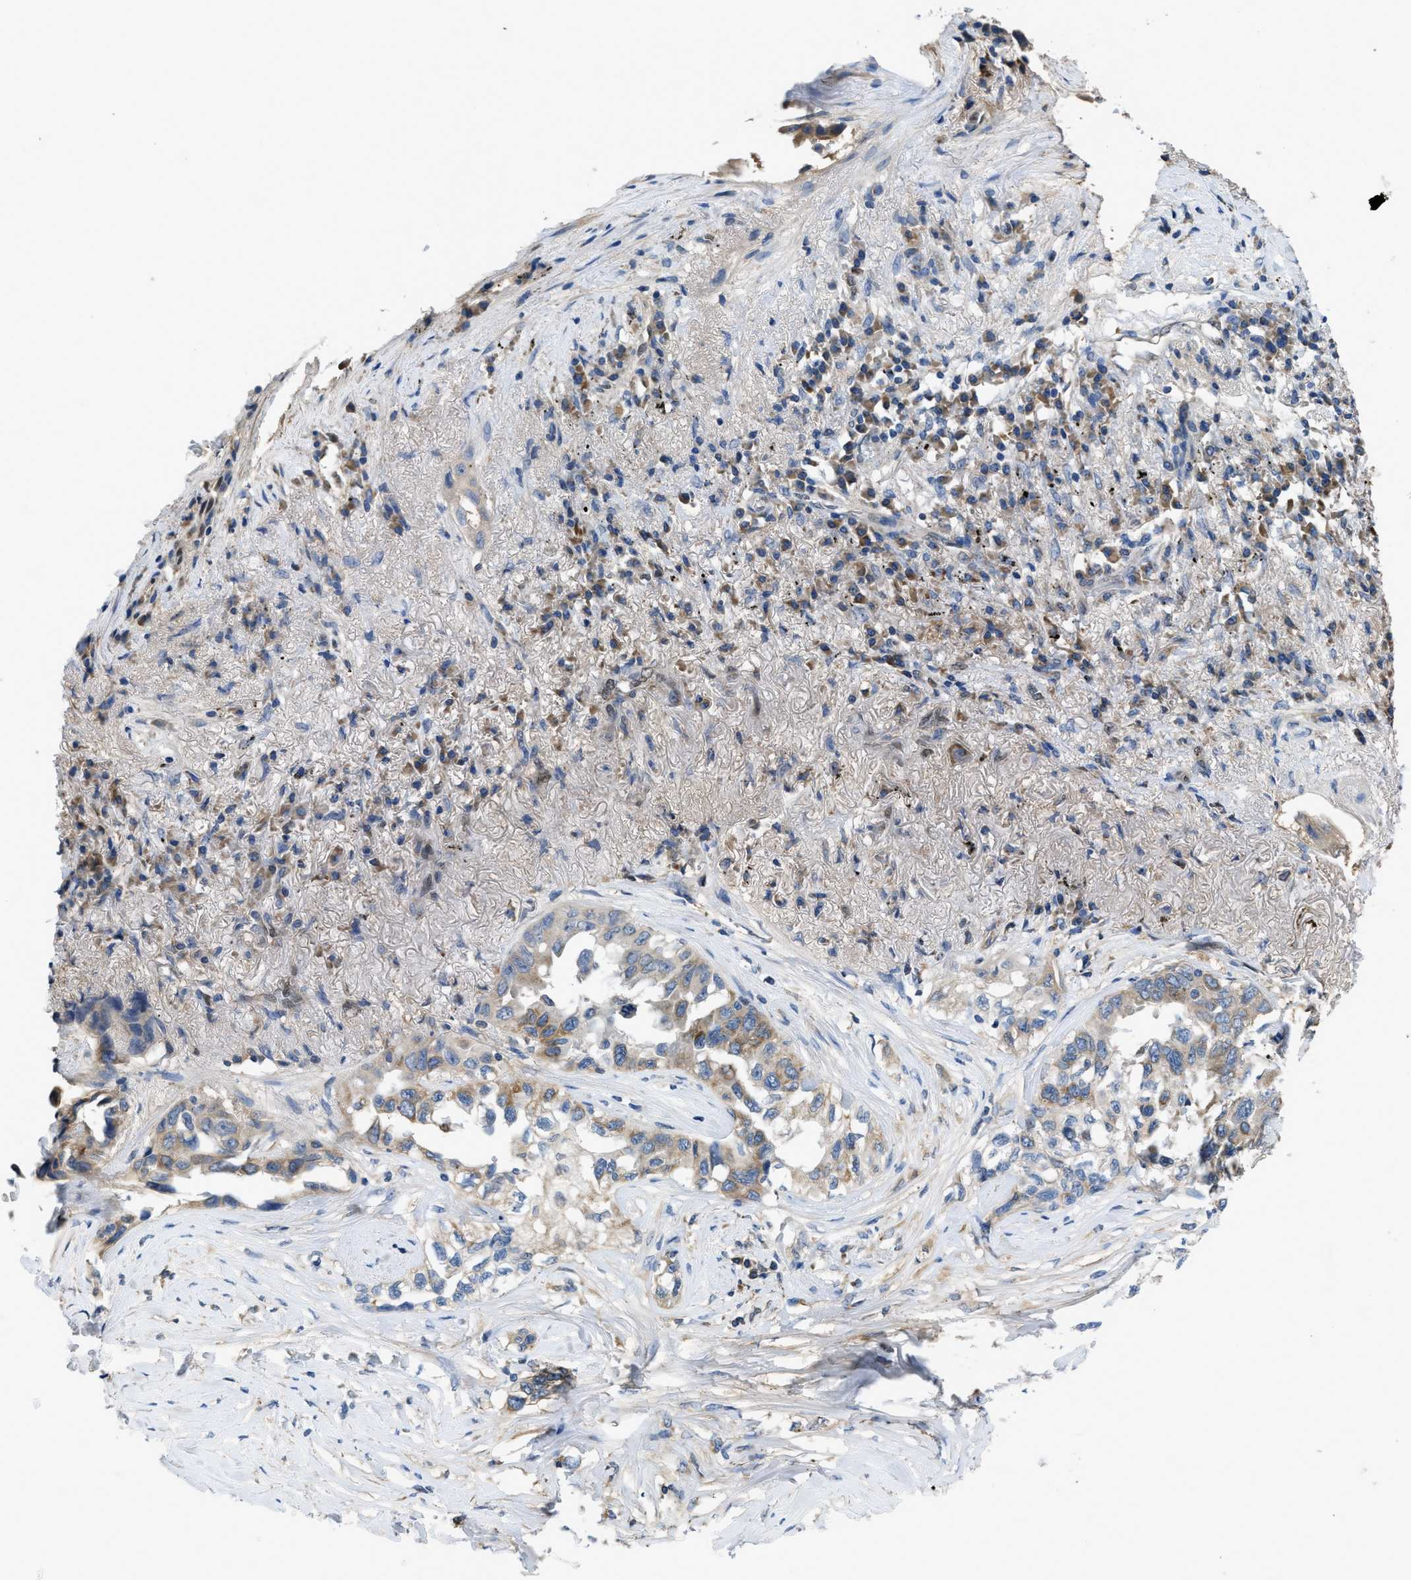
{"staining": {"intensity": "weak", "quantity": "<25%", "location": "cytoplasmic/membranous"}, "tissue": "lung cancer", "cell_type": "Tumor cells", "image_type": "cancer", "snomed": [{"axis": "morphology", "description": "Adenocarcinoma, NOS"}, {"axis": "topography", "description": "Lung"}], "caption": "DAB immunohistochemical staining of human lung adenocarcinoma exhibits no significant staining in tumor cells.", "gene": "PNKD", "patient": {"sex": "female", "age": 51}}